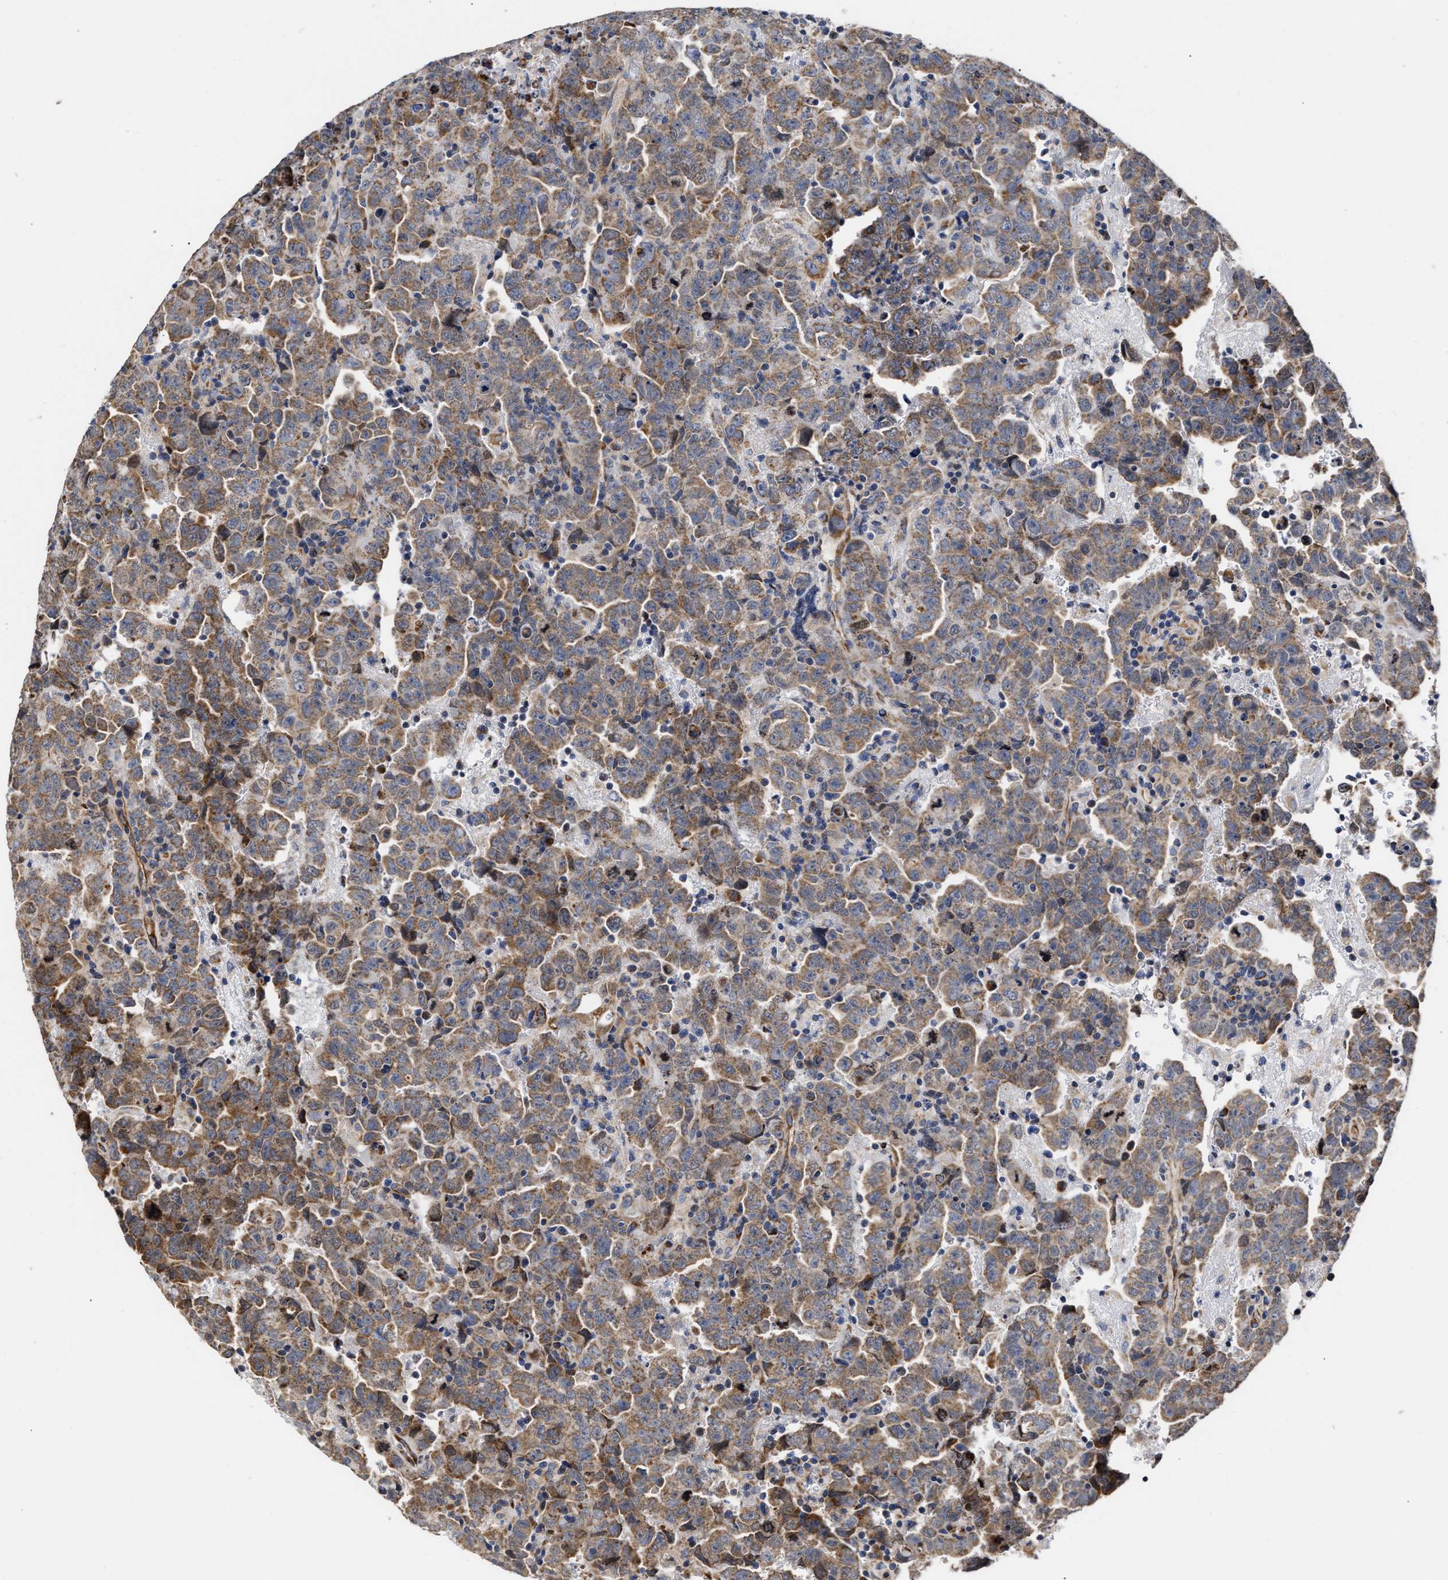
{"staining": {"intensity": "moderate", "quantity": ">75%", "location": "cytoplasmic/membranous"}, "tissue": "testis cancer", "cell_type": "Tumor cells", "image_type": "cancer", "snomed": [{"axis": "morphology", "description": "Carcinoma, Embryonal, NOS"}, {"axis": "topography", "description": "Testis"}], "caption": "This photomicrograph shows immunohistochemistry staining of human embryonal carcinoma (testis), with medium moderate cytoplasmic/membranous expression in approximately >75% of tumor cells.", "gene": "MALSU1", "patient": {"sex": "male", "age": 28}}